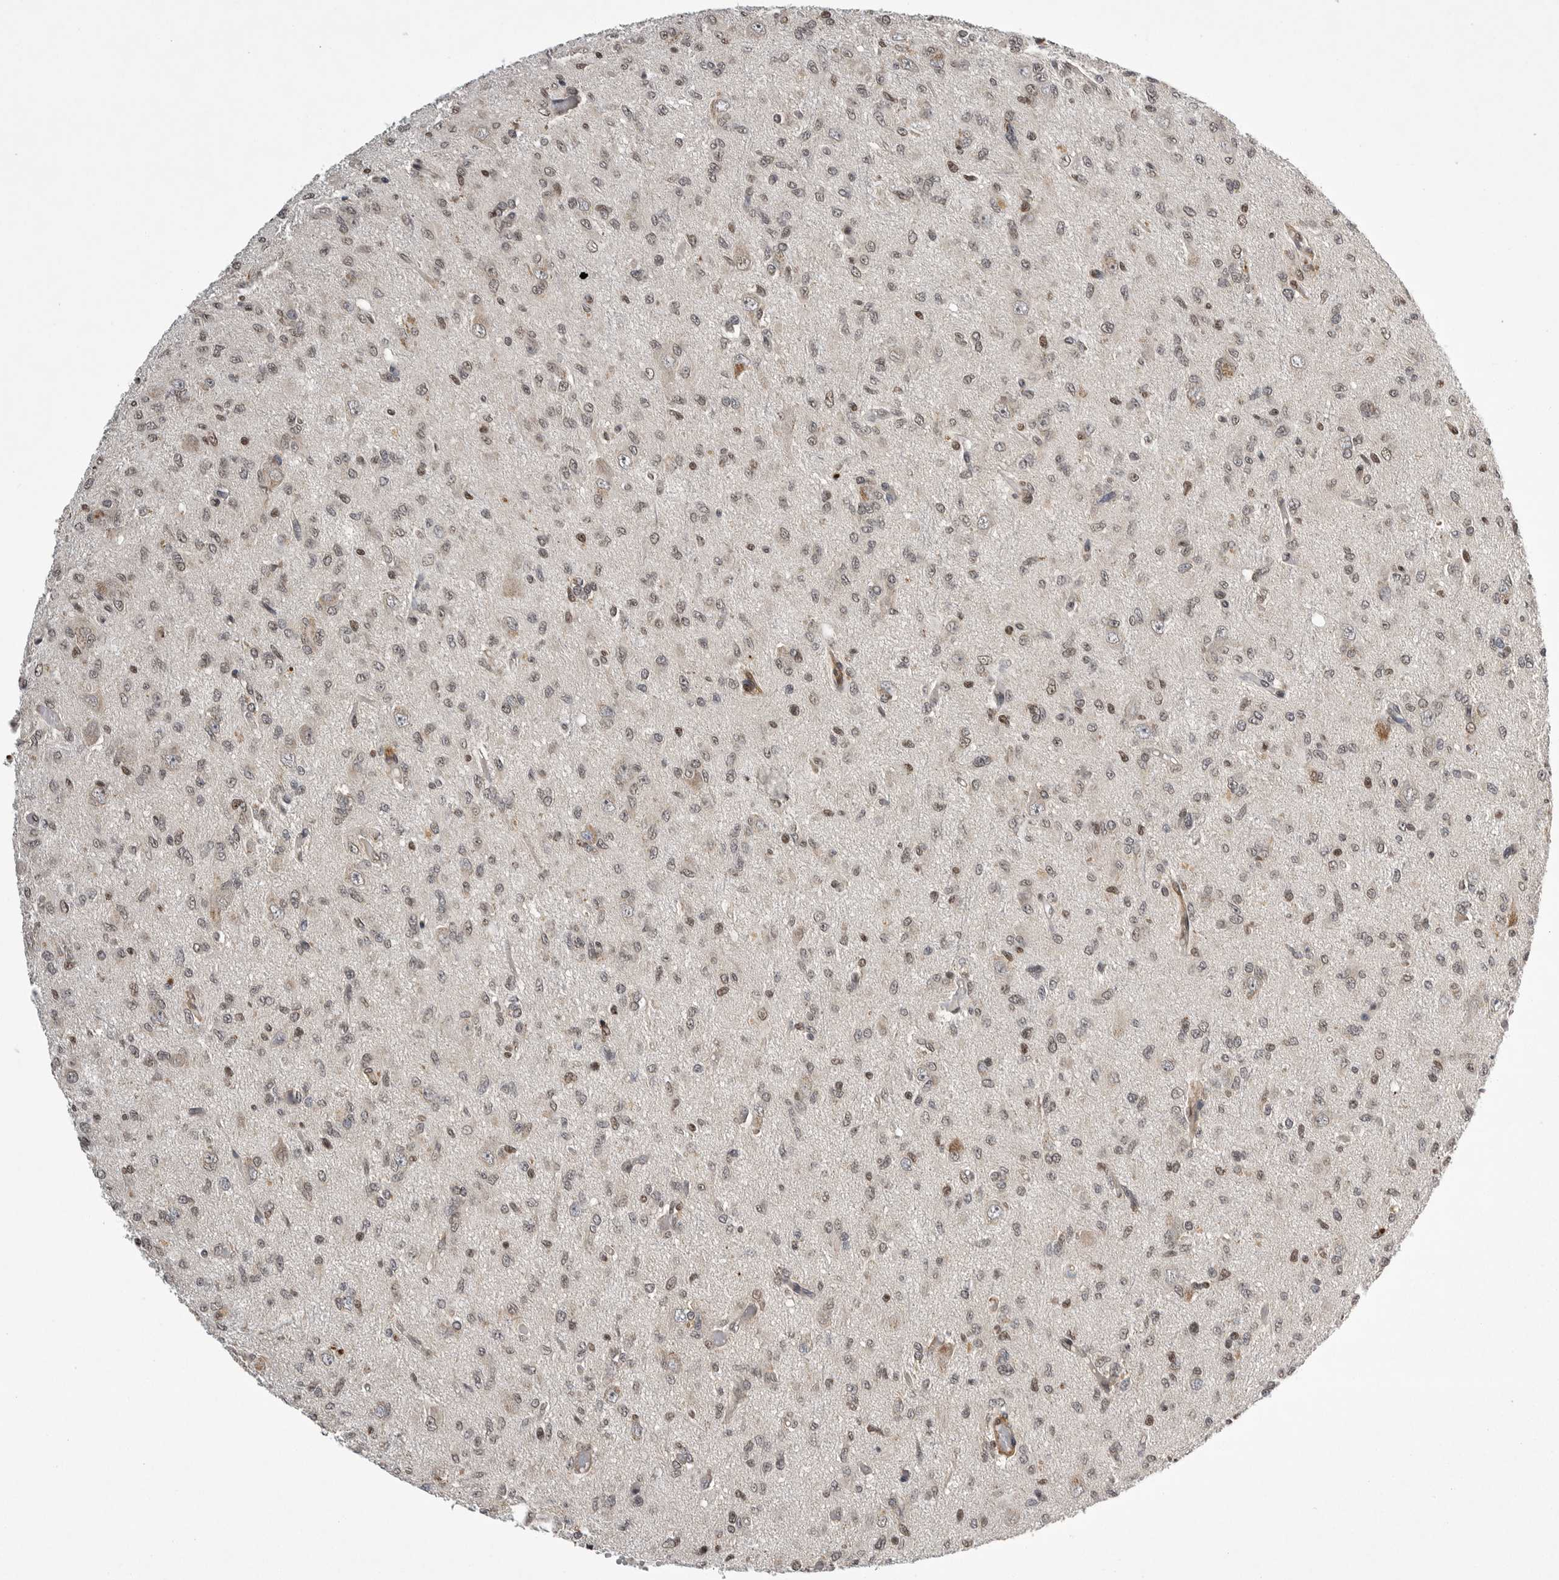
{"staining": {"intensity": "weak", "quantity": "25%-75%", "location": "nuclear"}, "tissue": "glioma", "cell_type": "Tumor cells", "image_type": "cancer", "snomed": [{"axis": "morphology", "description": "Glioma, malignant, High grade"}, {"axis": "topography", "description": "Brain"}], "caption": "Glioma stained with immunohistochemistry (IHC) demonstrates weak nuclear positivity in about 25%-75% of tumor cells.", "gene": "NECTIN1", "patient": {"sex": "female", "age": 59}}